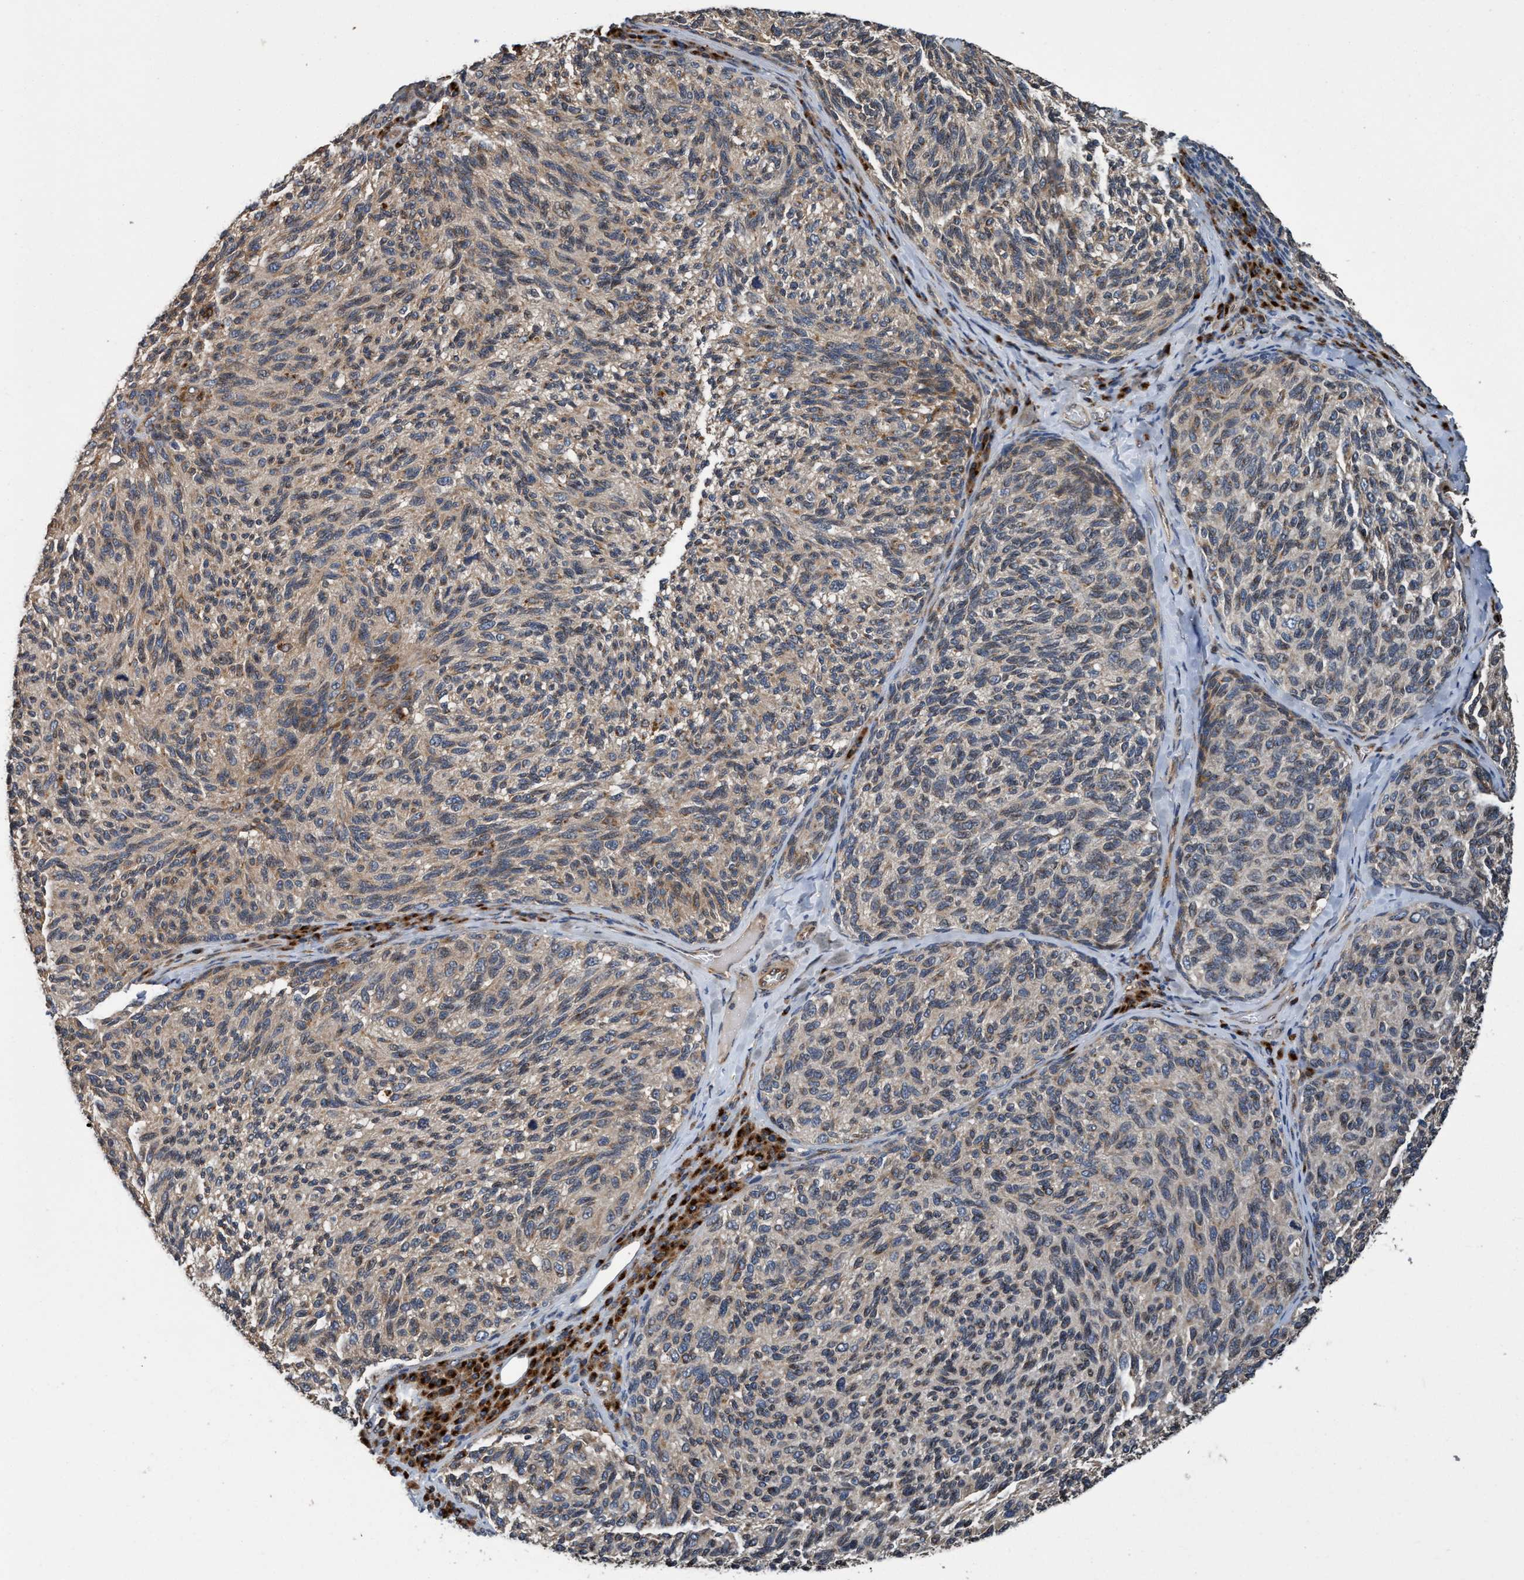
{"staining": {"intensity": "weak", "quantity": "25%-75%", "location": "cytoplasmic/membranous"}, "tissue": "melanoma", "cell_type": "Tumor cells", "image_type": "cancer", "snomed": [{"axis": "morphology", "description": "Malignant melanoma, NOS"}, {"axis": "topography", "description": "Skin"}], "caption": "Melanoma stained with a protein marker shows weak staining in tumor cells.", "gene": "MACC1", "patient": {"sex": "female", "age": 73}}